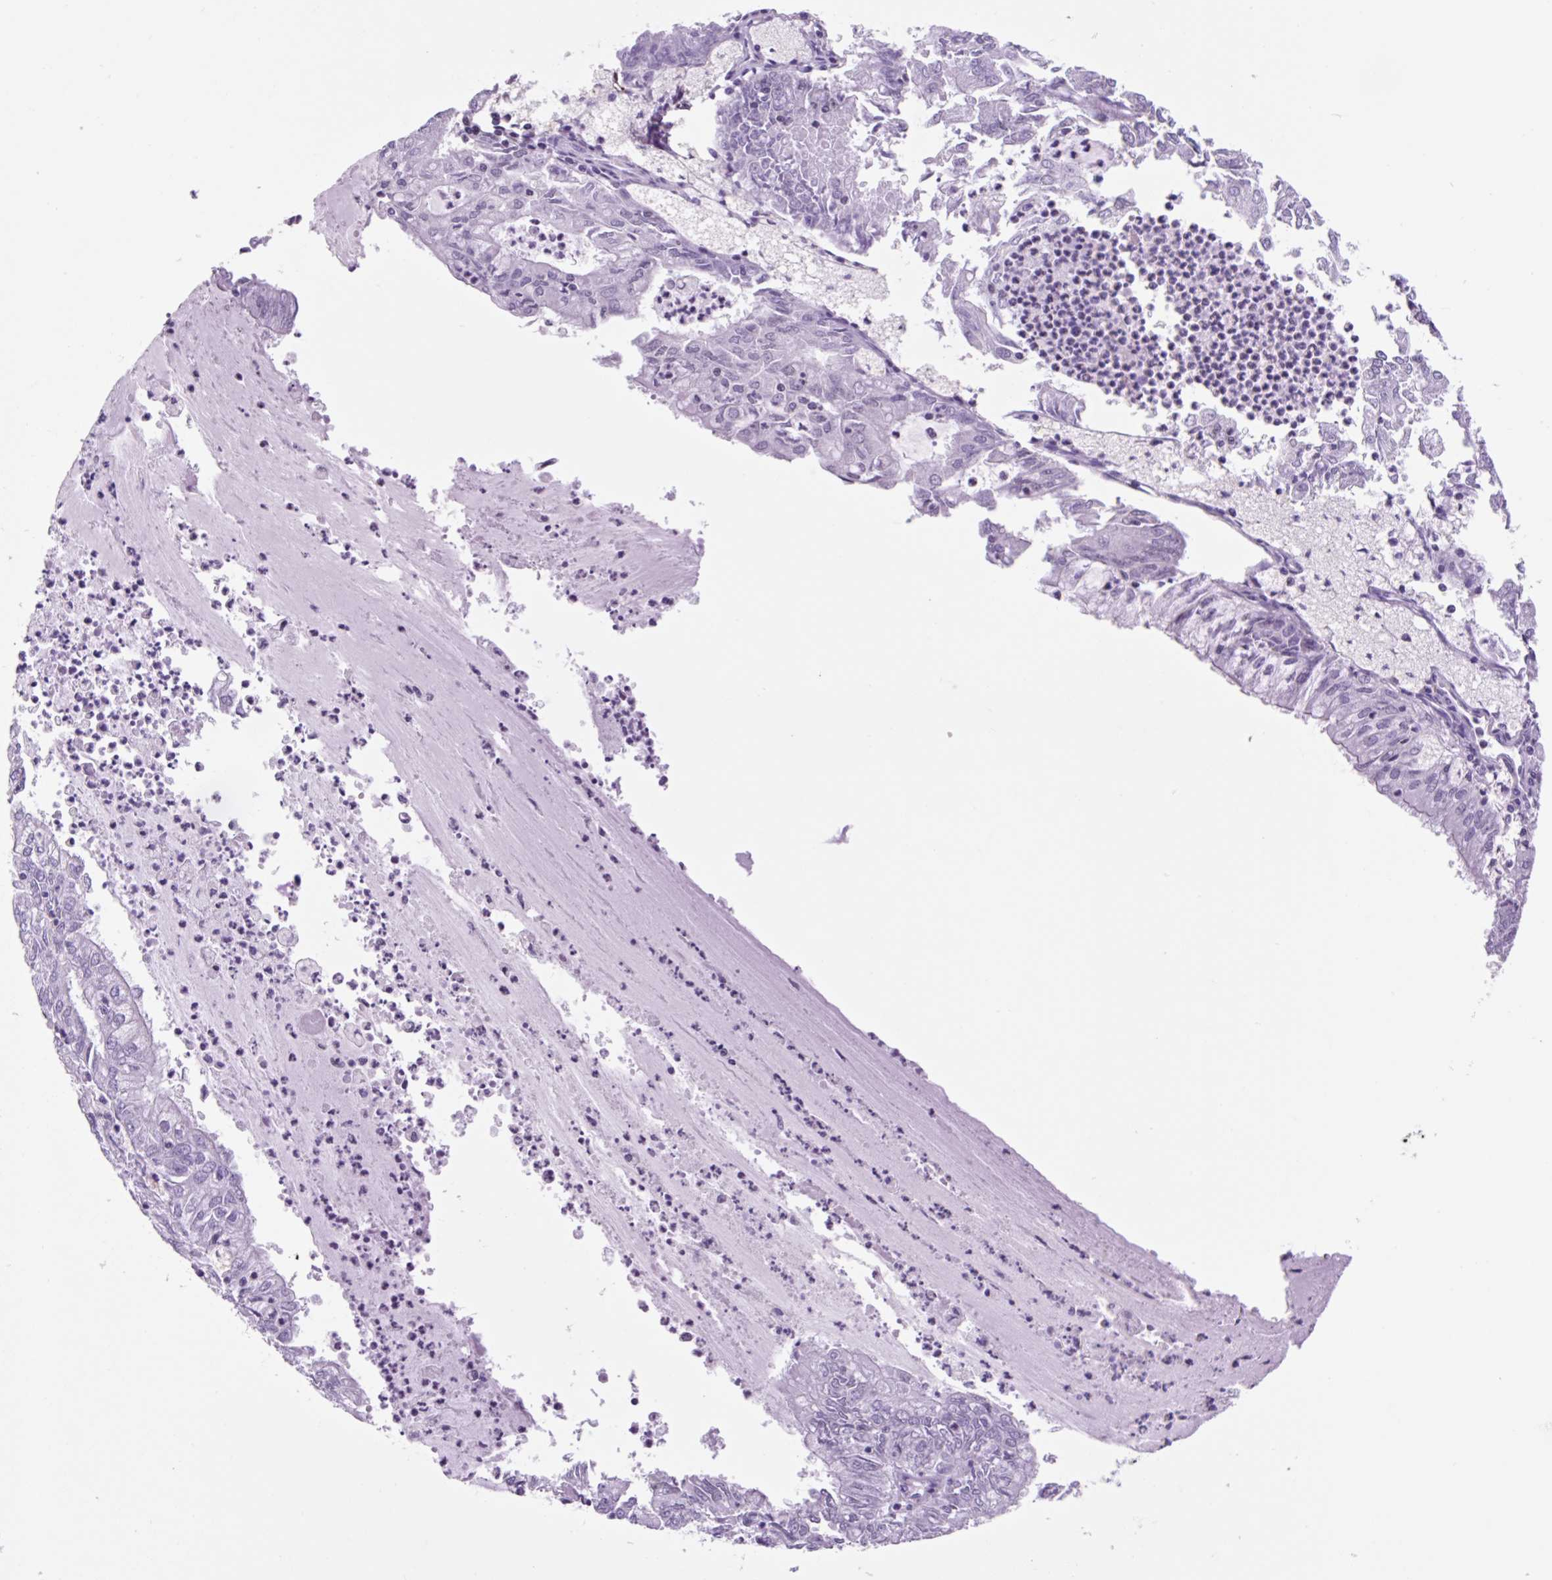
{"staining": {"intensity": "negative", "quantity": "none", "location": "none"}, "tissue": "endometrial cancer", "cell_type": "Tumor cells", "image_type": "cancer", "snomed": [{"axis": "morphology", "description": "Adenocarcinoma, NOS"}, {"axis": "topography", "description": "Endometrium"}], "caption": "This is an IHC photomicrograph of human adenocarcinoma (endometrial). There is no expression in tumor cells.", "gene": "VPREB1", "patient": {"sex": "female", "age": 57}}